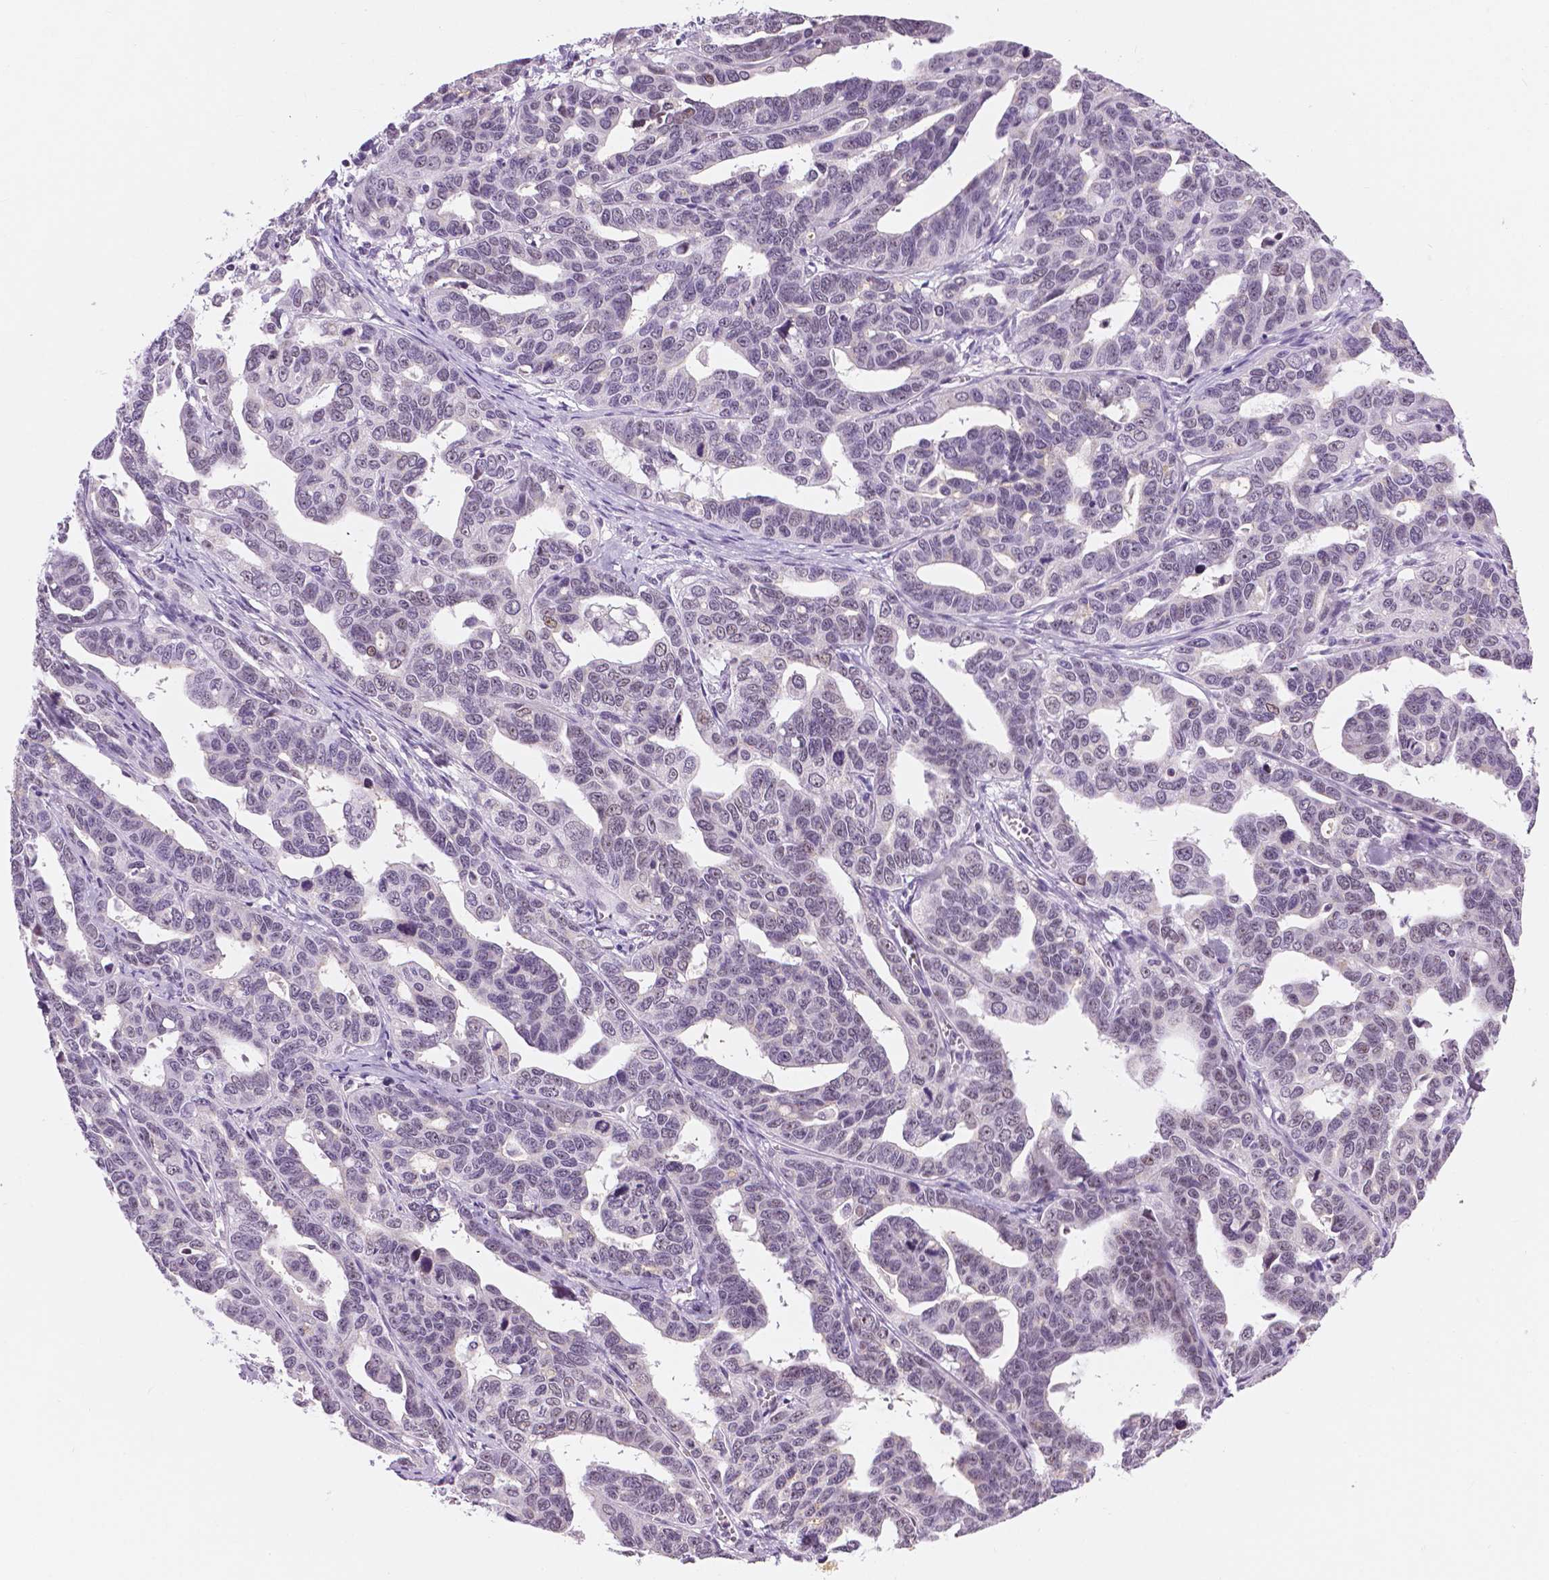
{"staining": {"intensity": "negative", "quantity": "none", "location": "none"}, "tissue": "ovarian cancer", "cell_type": "Tumor cells", "image_type": "cancer", "snomed": [{"axis": "morphology", "description": "Cystadenocarcinoma, serous, NOS"}, {"axis": "topography", "description": "Ovary"}], "caption": "The photomicrograph displays no significant expression in tumor cells of ovarian cancer (serous cystadenocarcinoma).", "gene": "NHP2", "patient": {"sex": "female", "age": 69}}